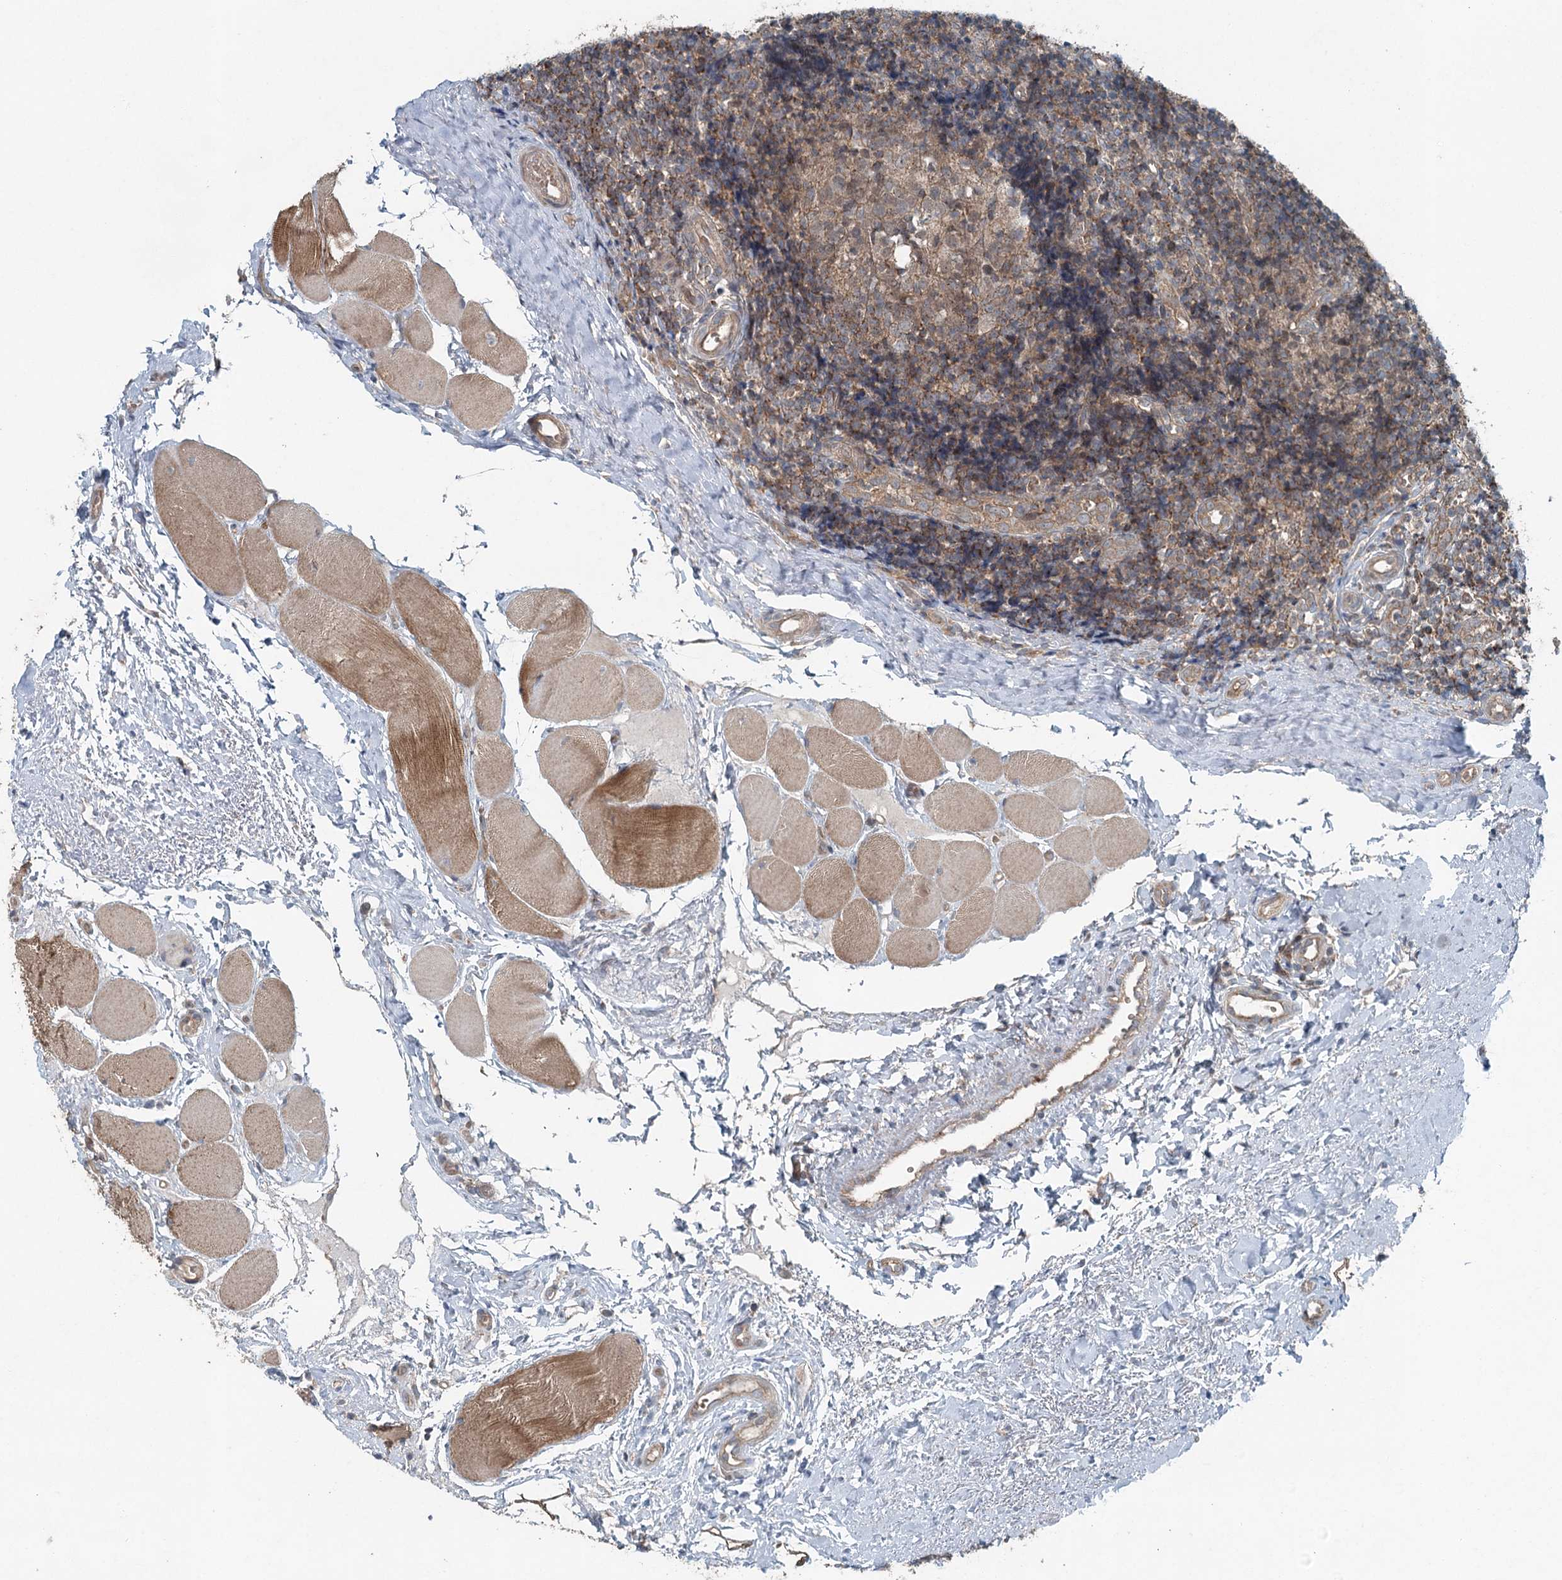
{"staining": {"intensity": "weak", "quantity": ">75%", "location": "cytoplasmic/membranous"}, "tissue": "tonsil", "cell_type": "Germinal center cells", "image_type": "normal", "snomed": [{"axis": "morphology", "description": "Normal tissue, NOS"}, {"axis": "topography", "description": "Tonsil"}], "caption": "About >75% of germinal center cells in normal human tonsil display weak cytoplasmic/membranous protein positivity as visualized by brown immunohistochemical staining.", "gene": "SKIC3", "patient": {"sex": "female", "age": 19}}